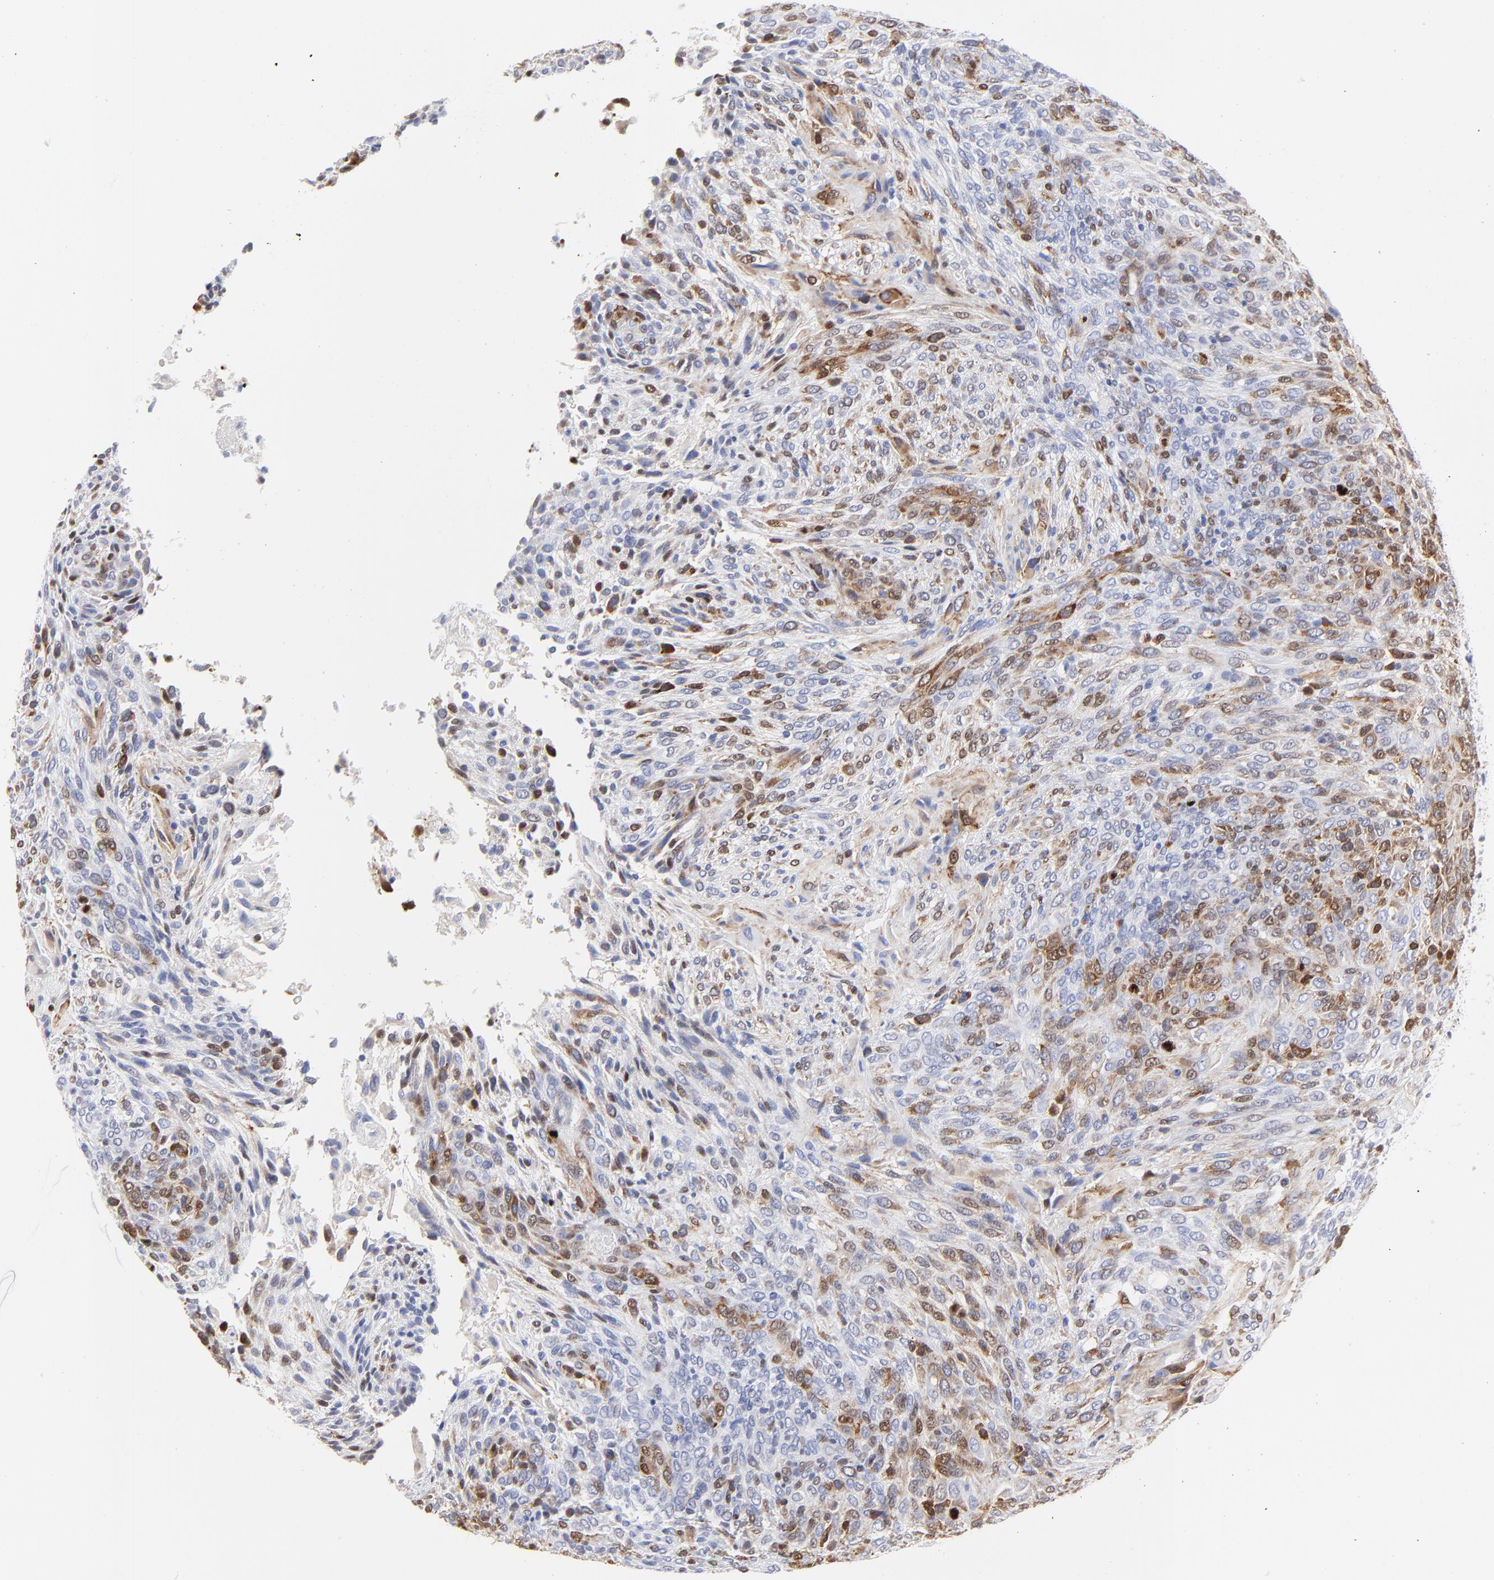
{"staining": {"intensity": "moderate", "quantity": "25%-75%", "location": "cytoplasmic/membranous,nuclear"}, "tissue": "glioma", "cell_type": "Tumor cells", "image_type": "cancer", "snomed": [{"axis": "morphology", "description": "Glioma, malignant, High grade"}, {"axis": "topography", "description": "Cerebral cortex"}], "caption": "A high-resolution histopathology image shows IHC staining of high-grade glioma (malignant), which shows moderate cytoplasmic/membranous and nuclear positivity in about 25%-75% of tumor cells.", "gene": "NCAPH", "patient": {"sex": "female", "age": 55}}